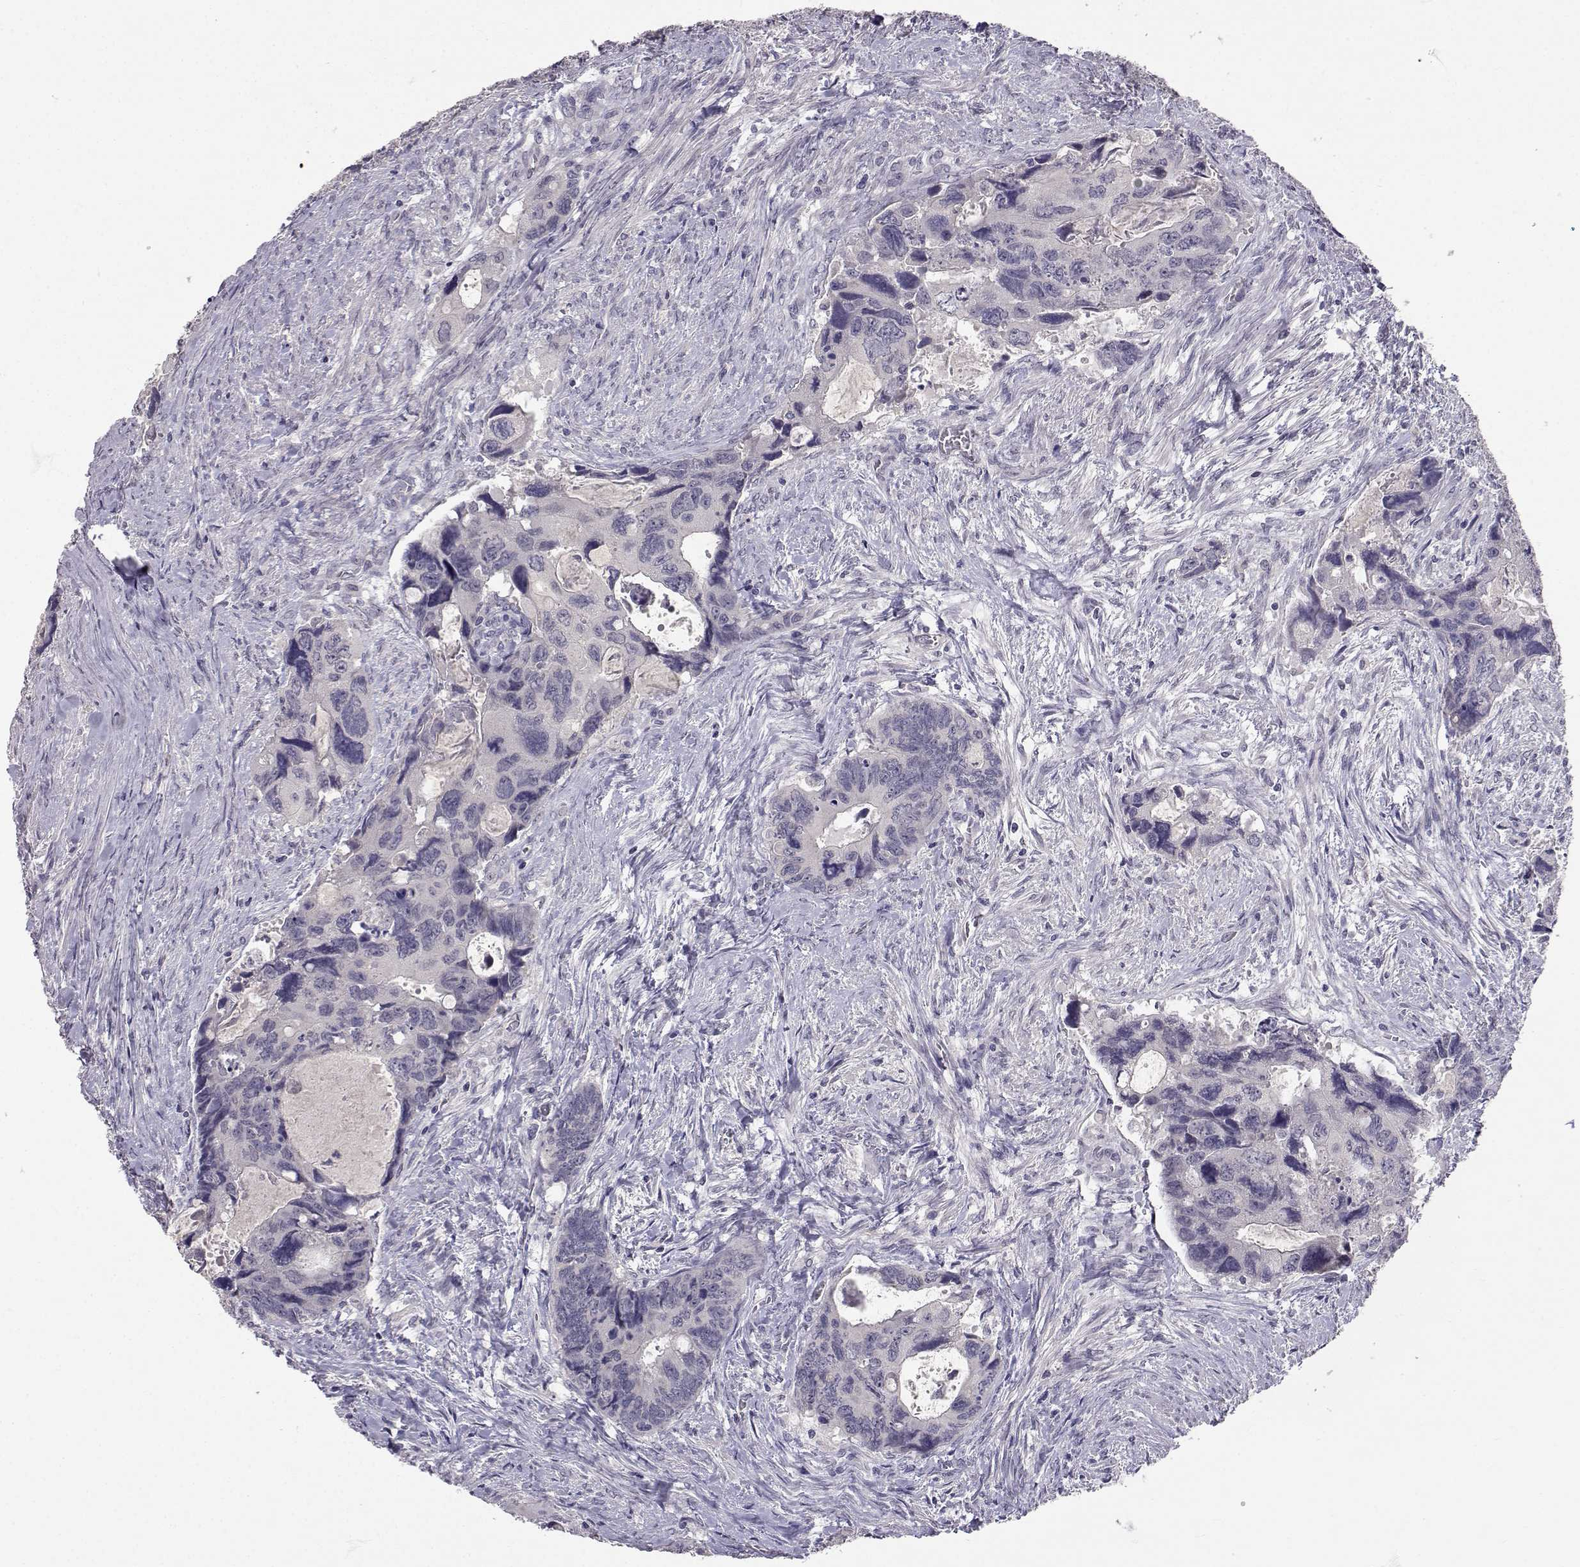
{"staining": {"intensity": "negative", "quantity": "none", "location": "none"}, "tissue": "colorectal cancer", "cell_type": "Tumor cells", "image_type": "cancer", "snomed": [{"axis": "morphology", "description": "Adenocarcinoma, NOS"}, {"axis": "topography", "description": "Rectum"}], "caption": "Tumor cells are negative for protein expression in human colorectal cancer.", "gene": "SLC6A3", "patient": {"sex": "male", "age": 62}}